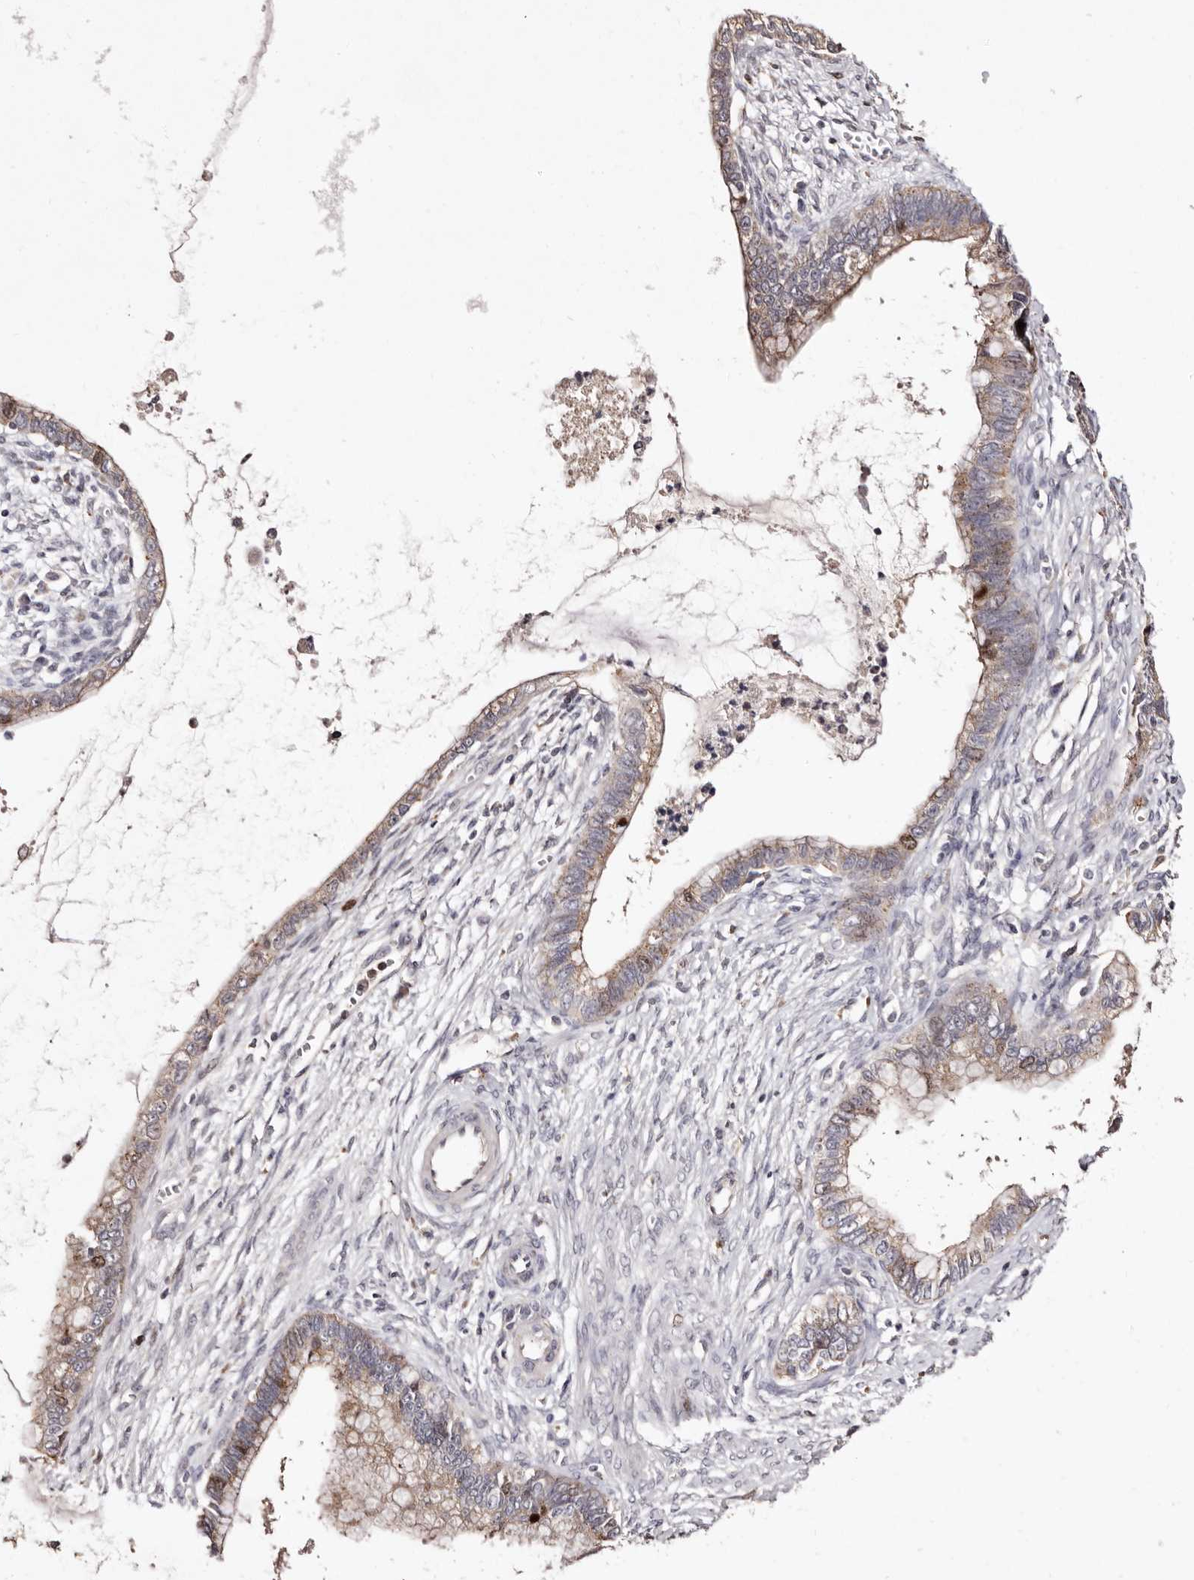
{"staining": {"intensity": "moderate", "quantity": "25%-75%", "location": "cytoplasmic/membranous,nuclear"}, "tissue": "cervical cancer", "cell_type": "Tumor cells", "image_type": "cancer", "snomed": [{"axis": "morphology", "description": "Adenocarcinoma, NOS"}, {"axis": "topography", "description": "Cervix"}], "caption": "Moderate cytoplasmic/membranous and nuclear expression is present in about 25%-75% of tumor cells in cervical cancer (adenocarcinoma).", "gene": "CDCA8", "patient": {"sex": "female", "age": 44}}